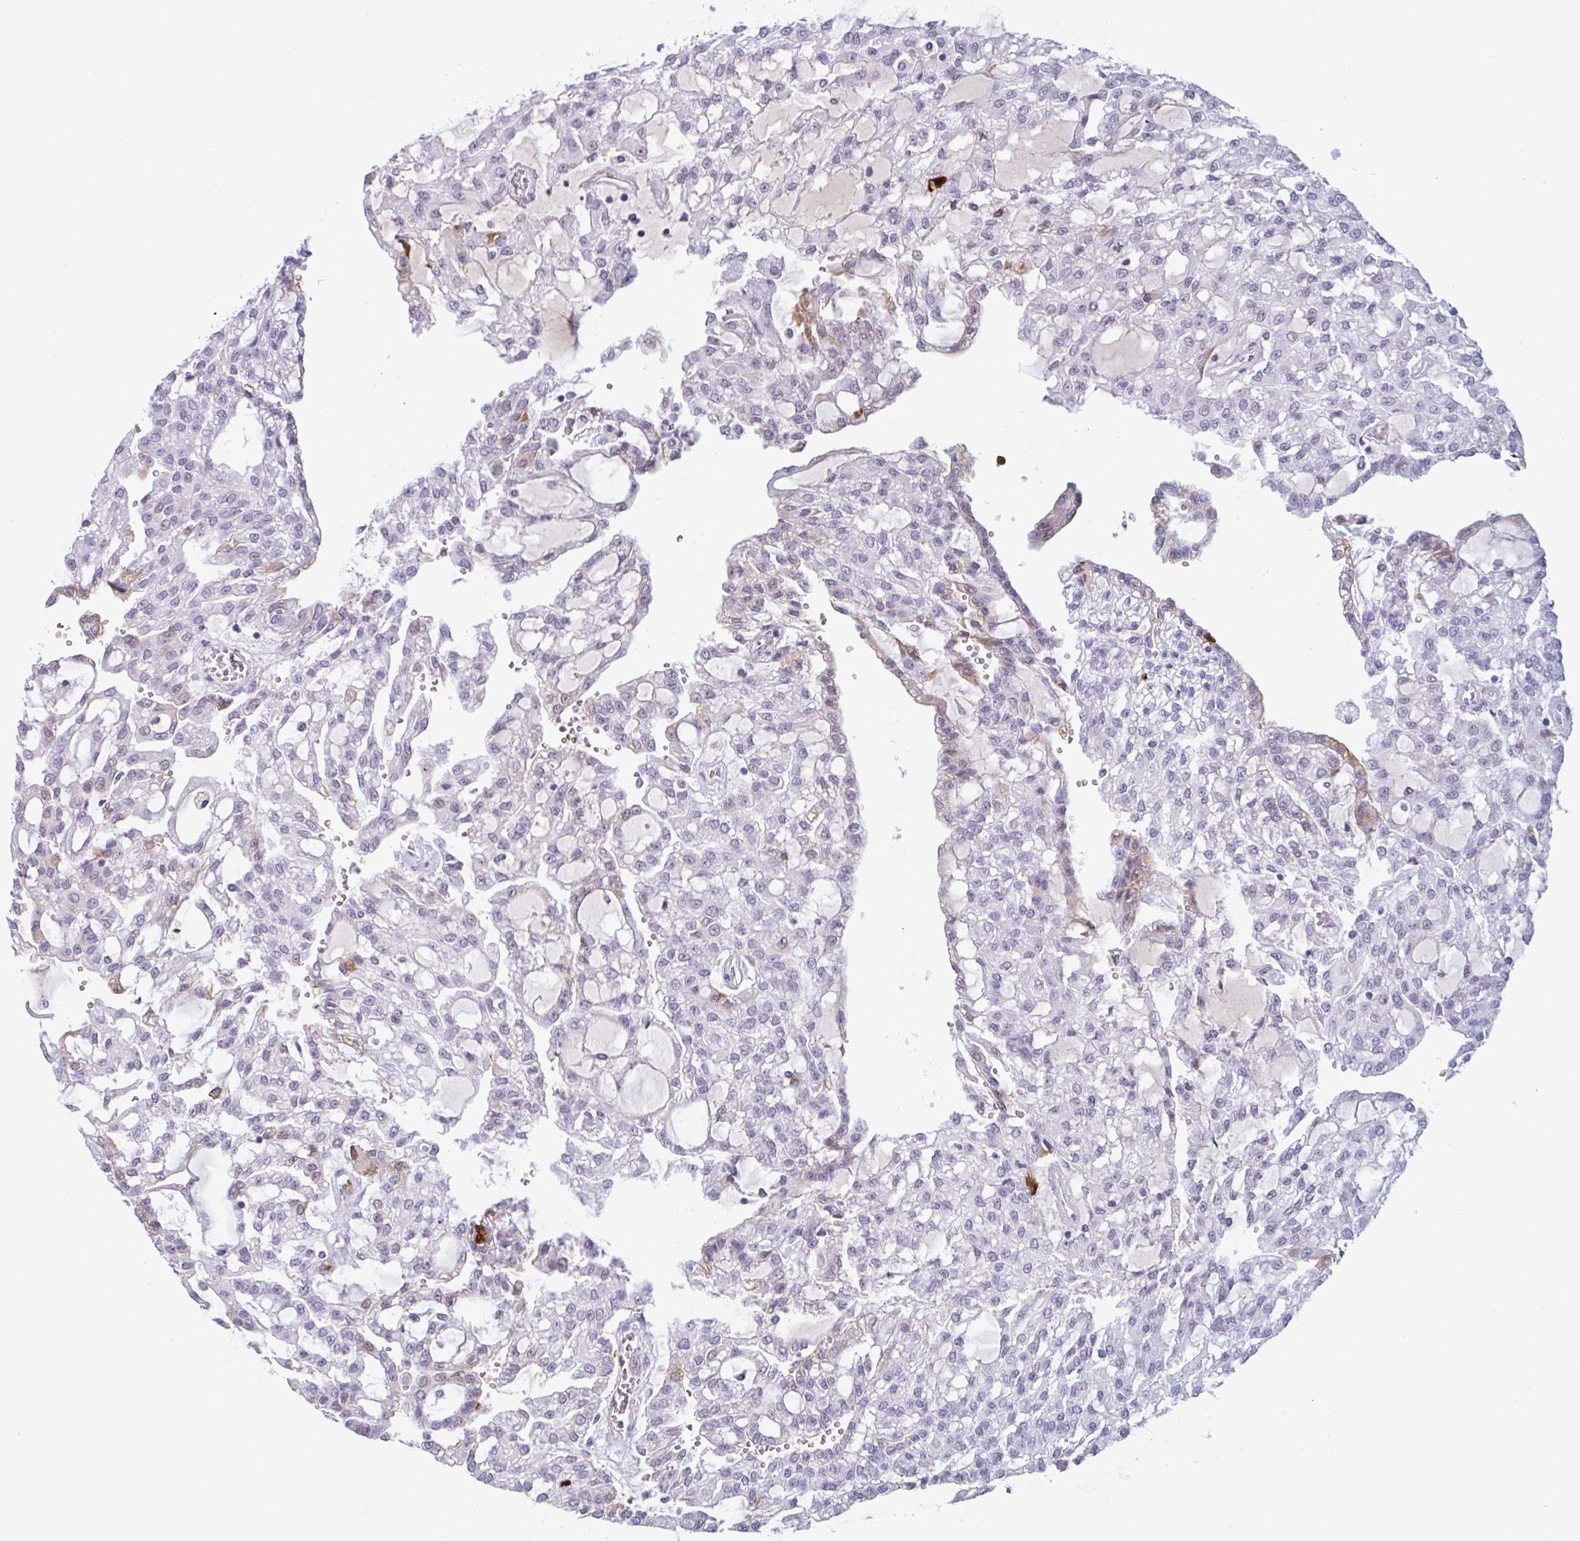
{"staining": {"intensity": "weak", "quantity": "<25%", "location": "cytoplasmic/membranous,nuclear"}, "tissue": "renal cancer", "cell_type": "Tumor cells", "image_type": "cancer", "snomed": [{"axis": "morphology", "description": "Adenocarcinoma, NOS"}, {"axis": "topography", "description": "Kidney"}], "caption": "Human renal cancer stained for a protein using immunohistochemistry reveals no staining in tumor cells.", "gene": "PLG", "patient": {"sex": "male", "age": 63}}